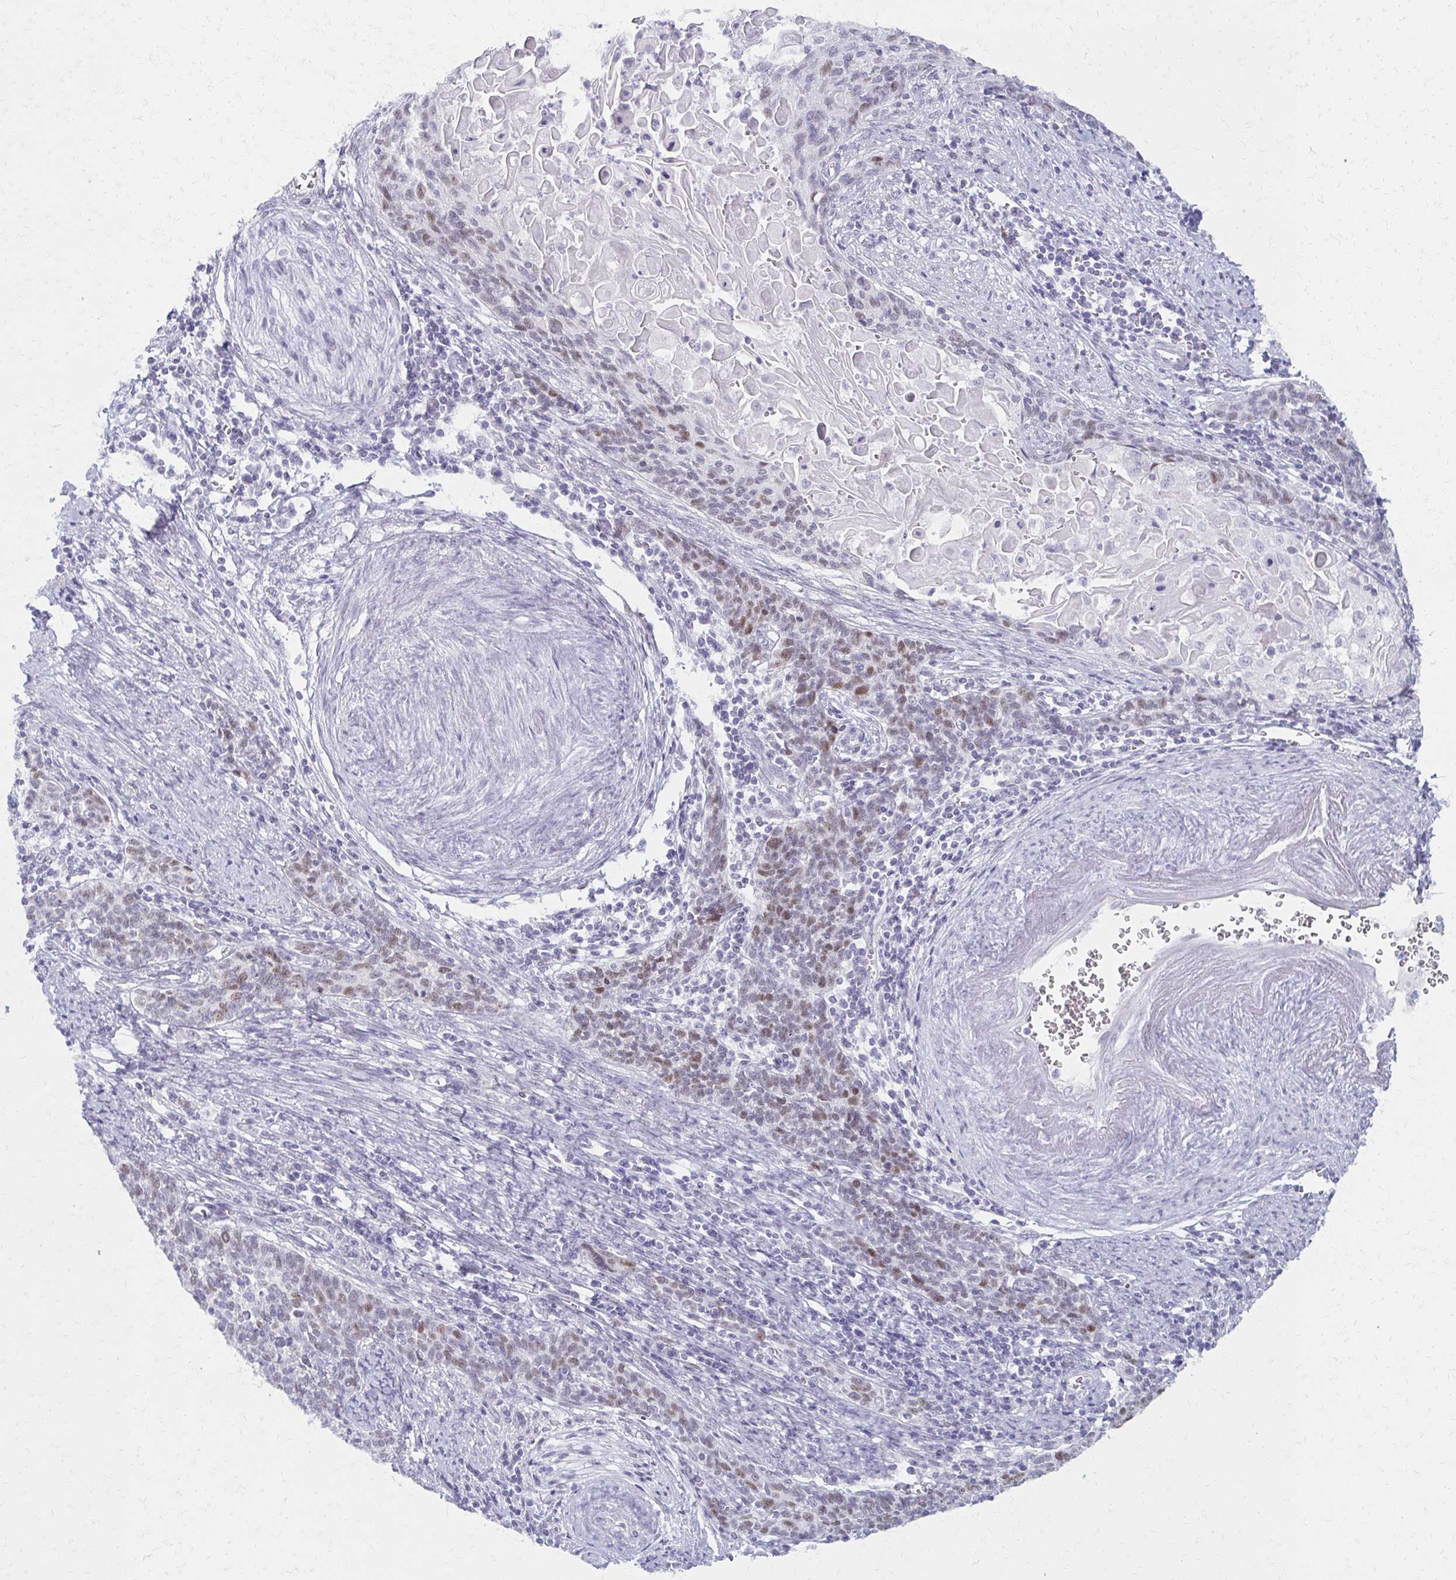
{"staining": {"intensity": "weak", "quantity": "25%-75%", "location": "nuclear"}, "tissue": "cervical cancer", "cell_type": "Tumor cells", "image_type": "cancer", "snomed": [{"axis": "morphology", "description": "Squamous cell carcinoma, NOS"}, {"axis": "topography", "description": "Cervix"}], "caption": "Tumor cells exhibit low levels of weak nuclear staining in about 25%-75% of cells in cervical cancer (squamous cell carcinoma).", "gene": "MORC4", "patient": {"sex": "female", "age": 39}}